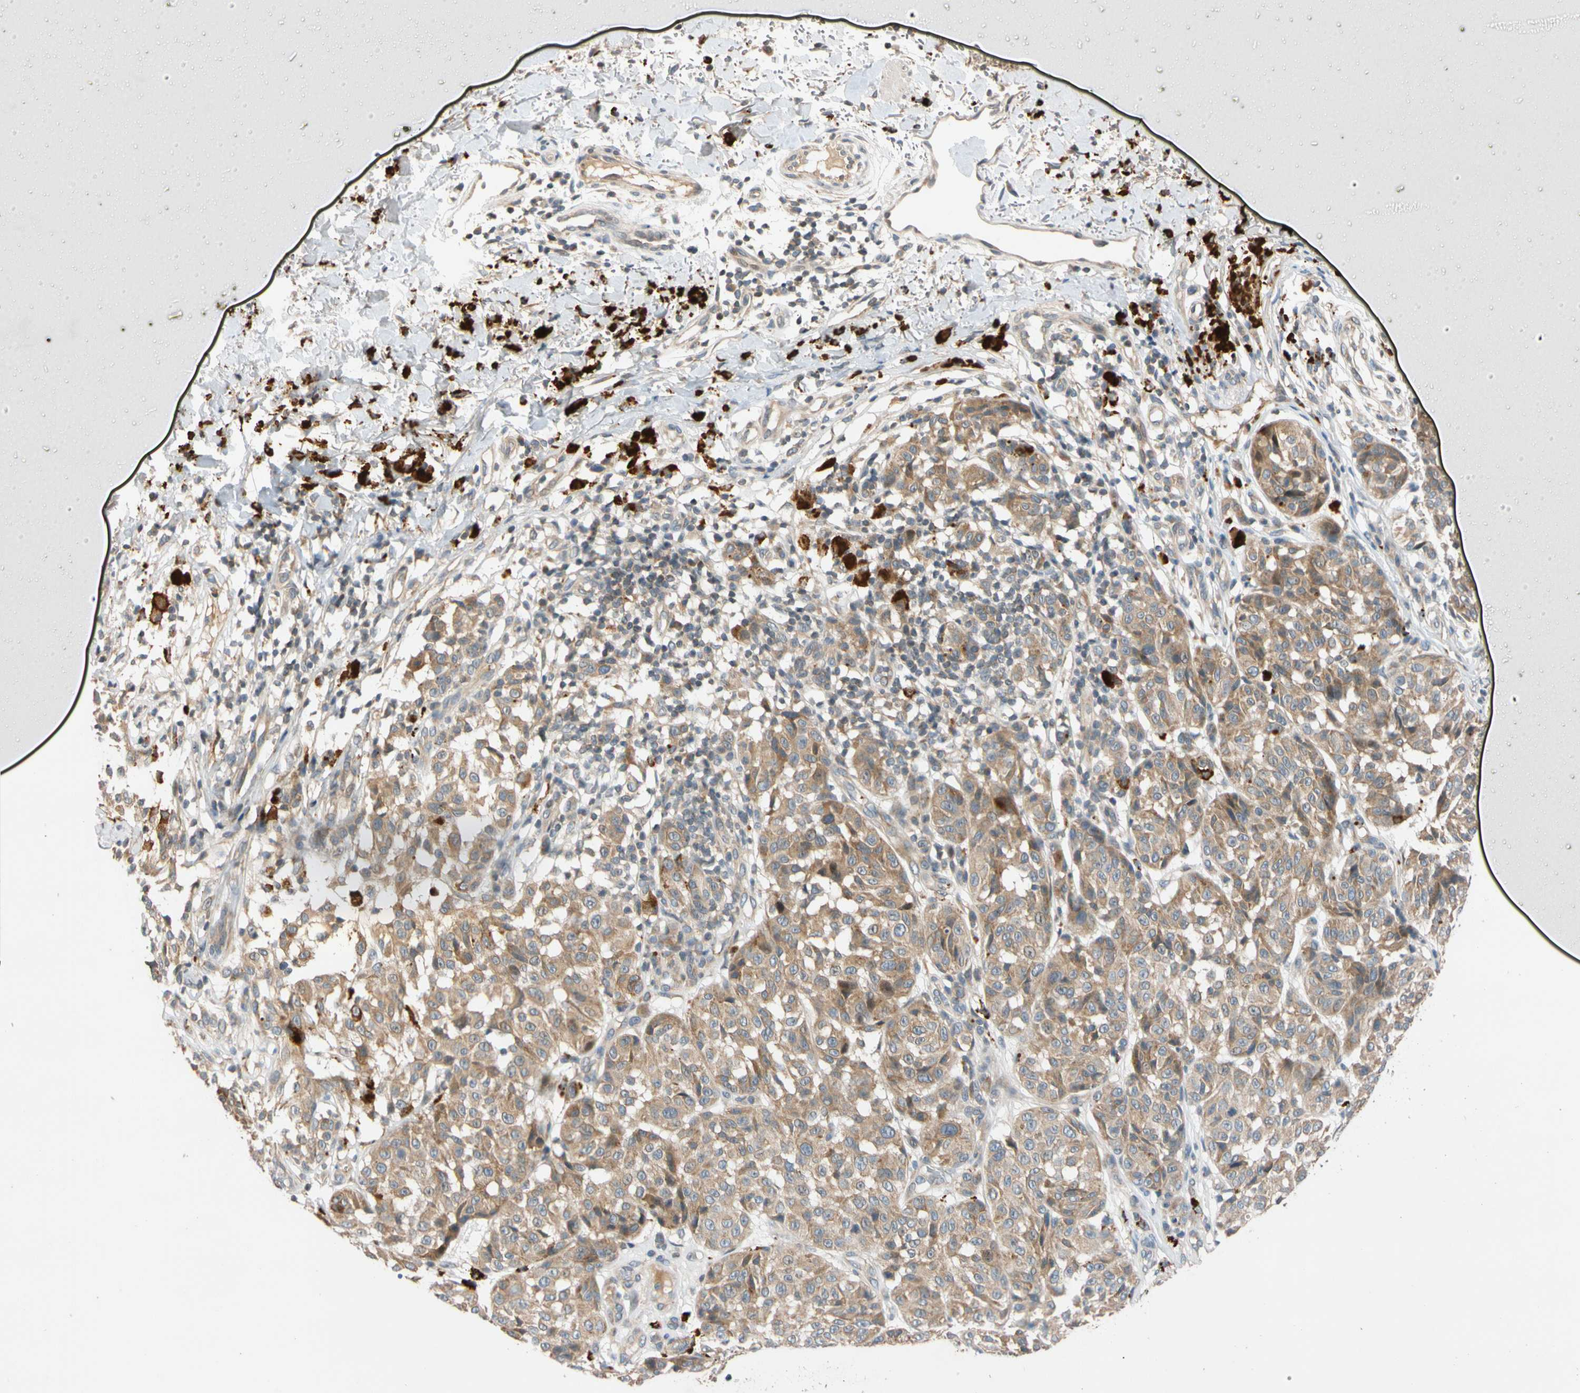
{"staining": {"intensity": "moderate", "quantity": "25%-75%", "location": "cytoplasmic/membranous"}, "tissue": "melanoma", "cell_type": "Tumor cells", "image_type": "cancer", "snomed": [{"axis": "morphology", "description": "Malignant melanoma, NOS"}, {"axis": "topography", "description": "Skin"}], "caption": "A brown stain highlights moderate cytoplasmic/membranous expression of a protein in malignant melanoma tumor cells.", "gene": "CNST", "patient": {"sex": "female", "age": 46}}